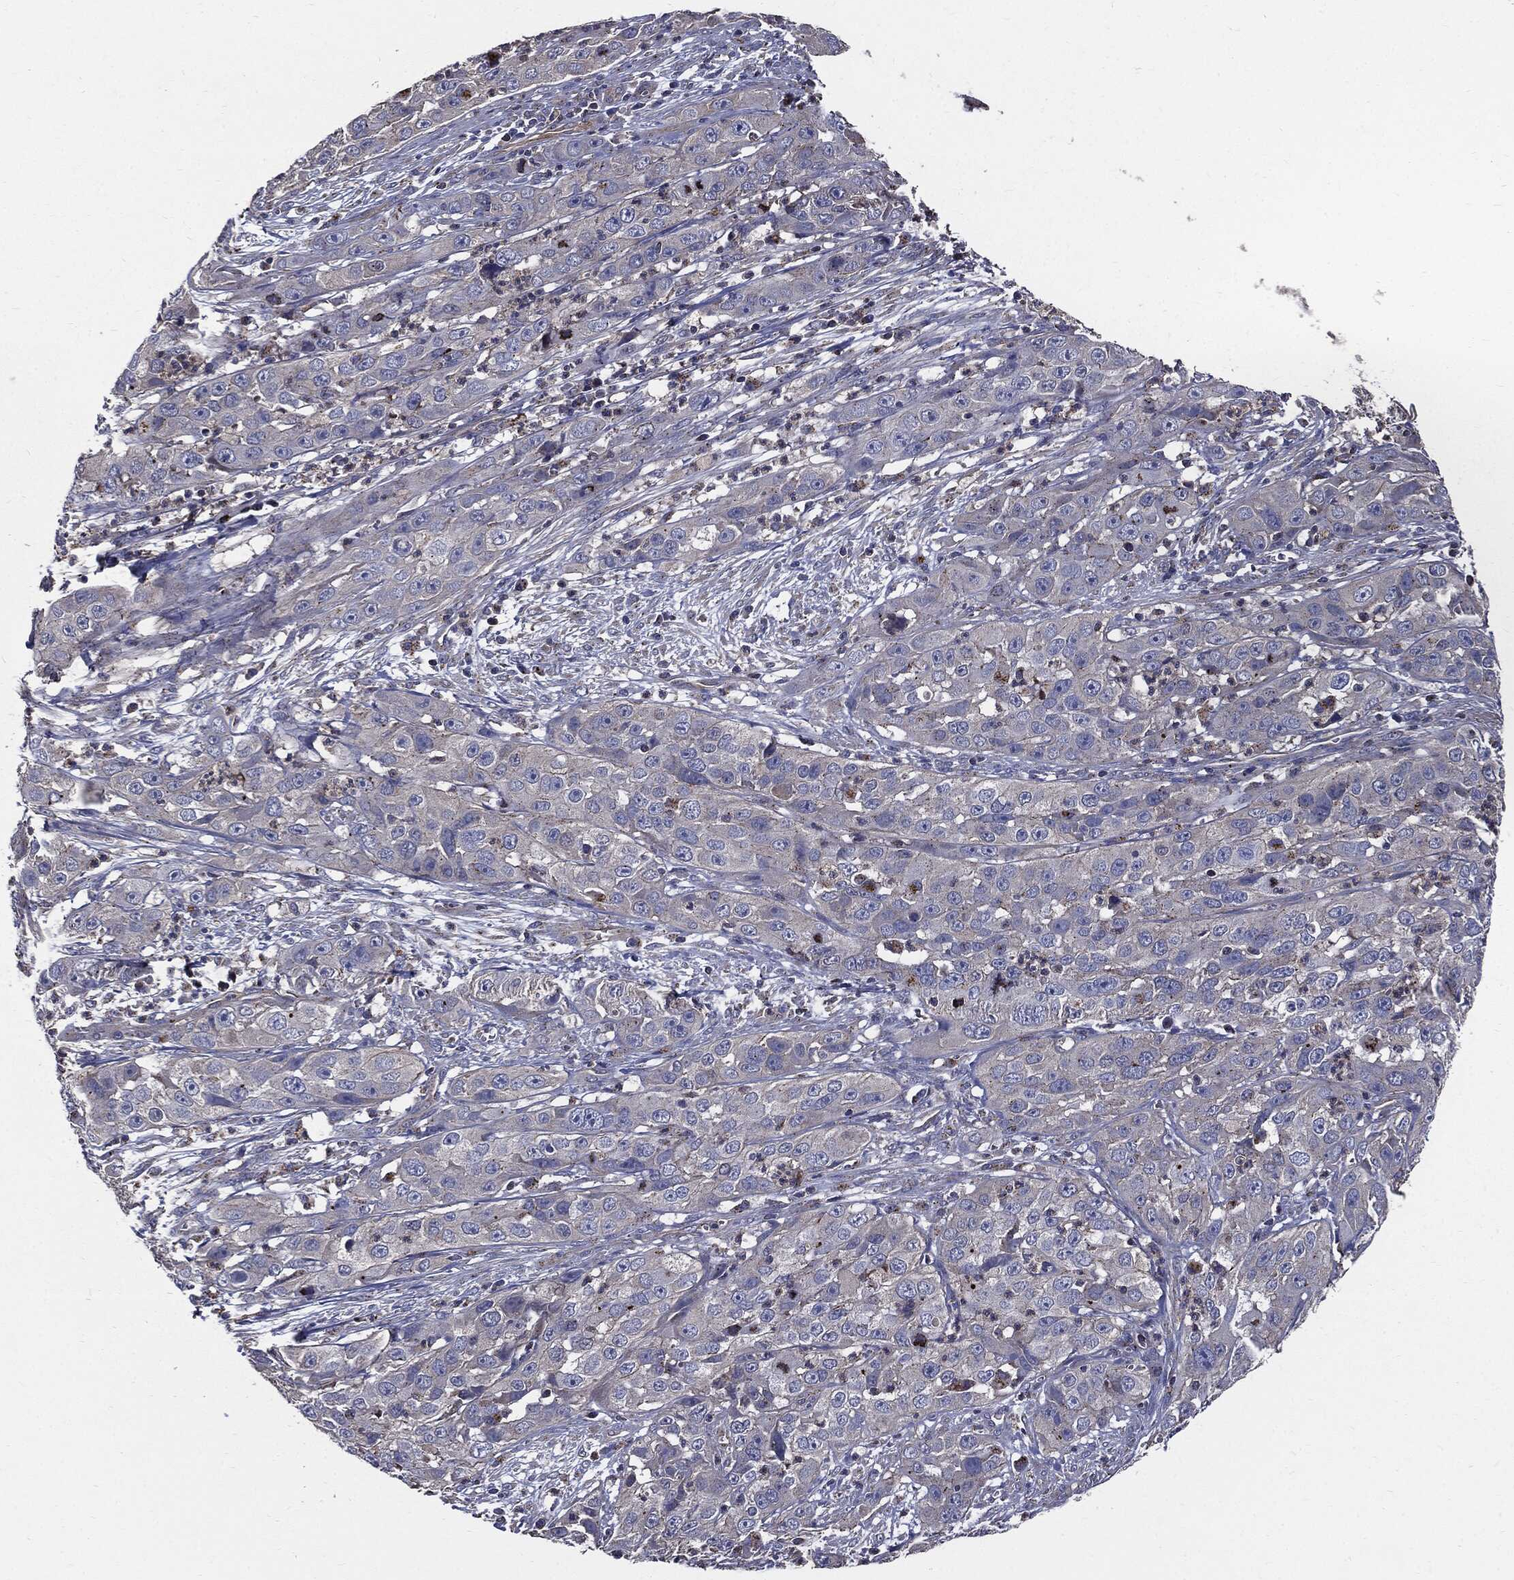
{"staining": {"intensity": "negative", "quantity": "none", "location": "none"}, "tissue": "cervical cancer", "cell_type": "Tumor cells", "image_type": "cancer", "snomed": [{"axis": "morphology", "description": "Squamous cell carcinoma, NOS"}, {"axis": "topography", "description": "Cervix"}], "caption": "Cervical cancer stained for a protein using IHC shows no staining tumor cells.", "gene": "PDCD6IP", "patient": {"sex": "female", "age": 32}}